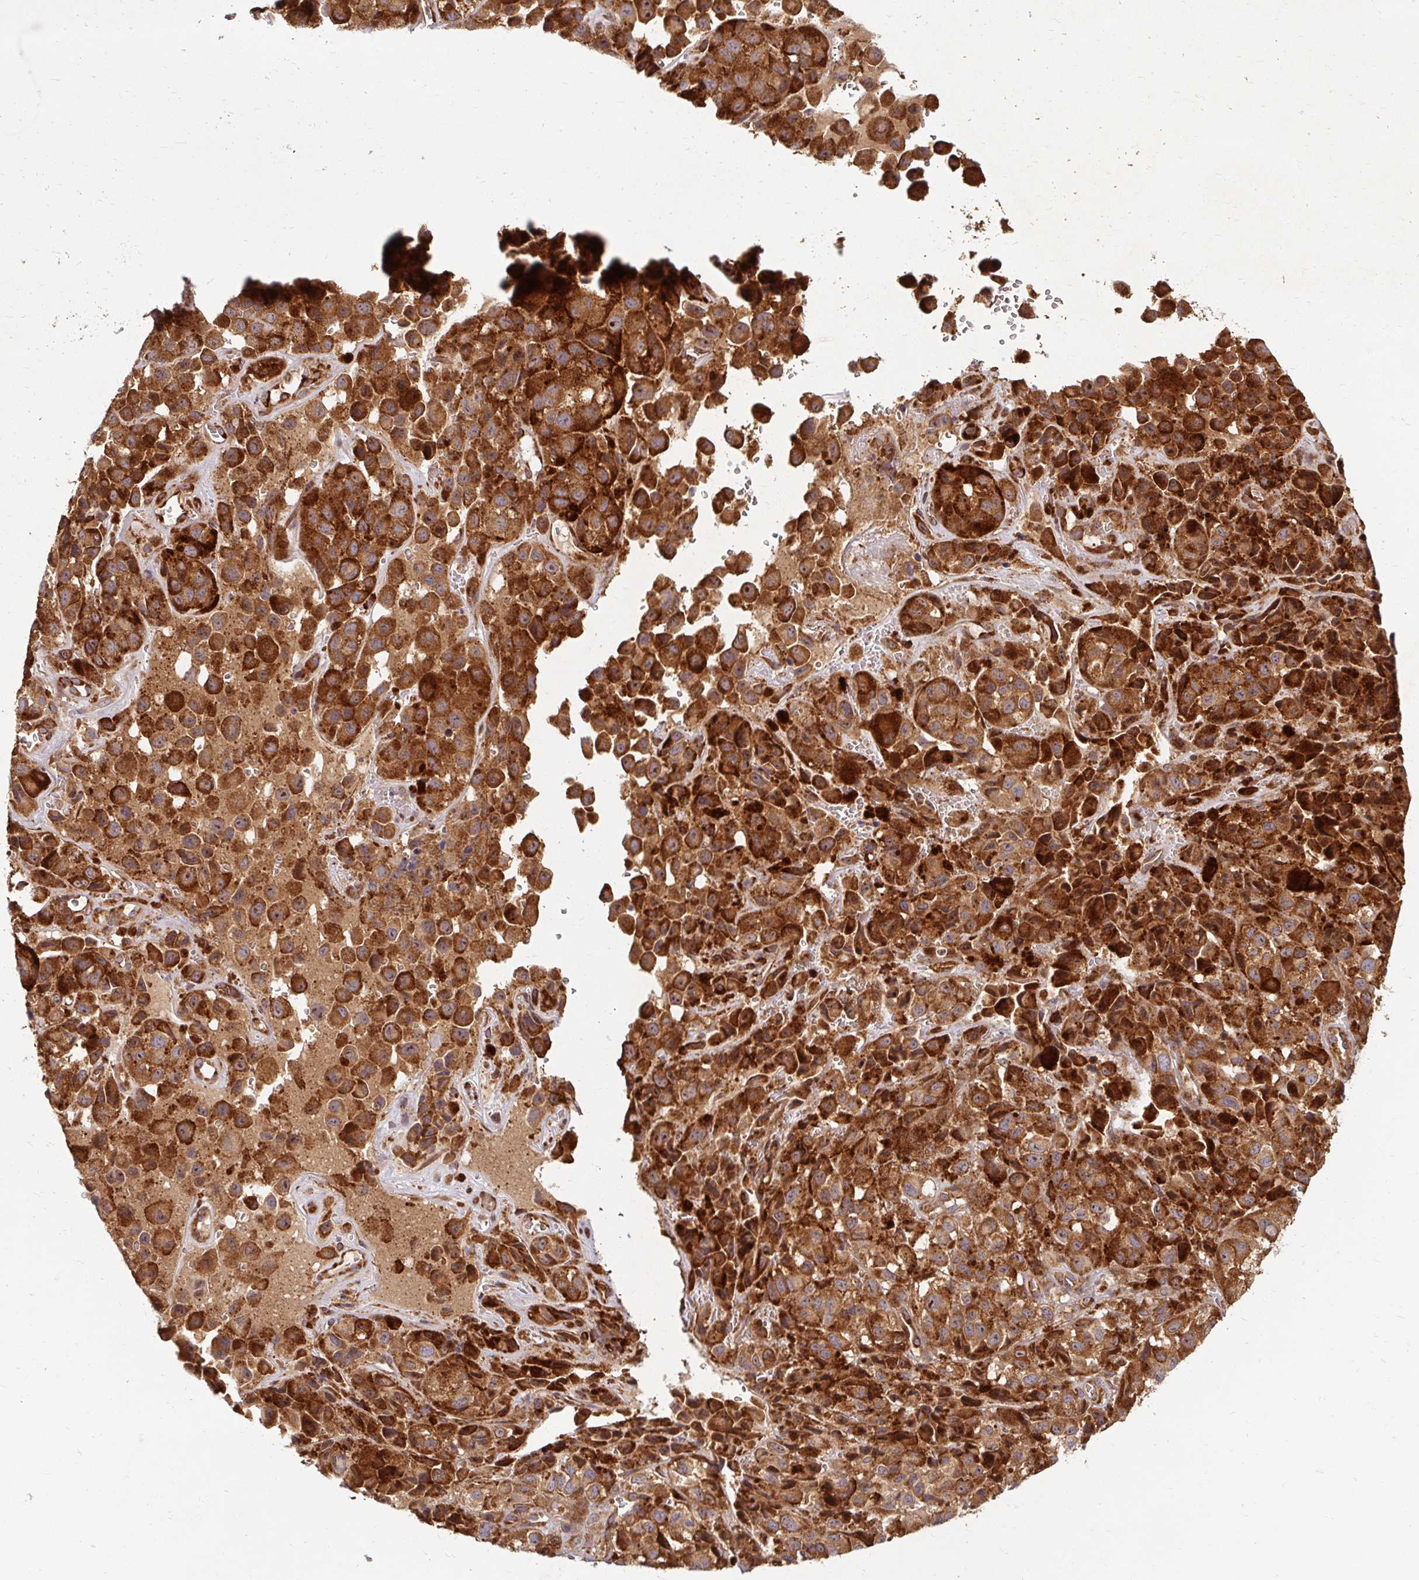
{"staining": {"intensity": "strong", "quantity": "25%-75%", "location": "cytoplasmic/membranous"}, "tissue": "melanoma", "cell_type": "Tumor cells", "image_type": "cancer", "snomed": [{"axis": "morphology", "description": "Malignant melanoma, NOS"}, {"axis": "topography", "description": "Skin"}], "caption": "This photomicrograph demonstrates IHC staining of human malignant melanoma, with high strong cytoplasmic/membranous staining in about 25%-75% of tumor cells.", "gene": "BTF3", "patient": {"sex": "male", "age": 93}}